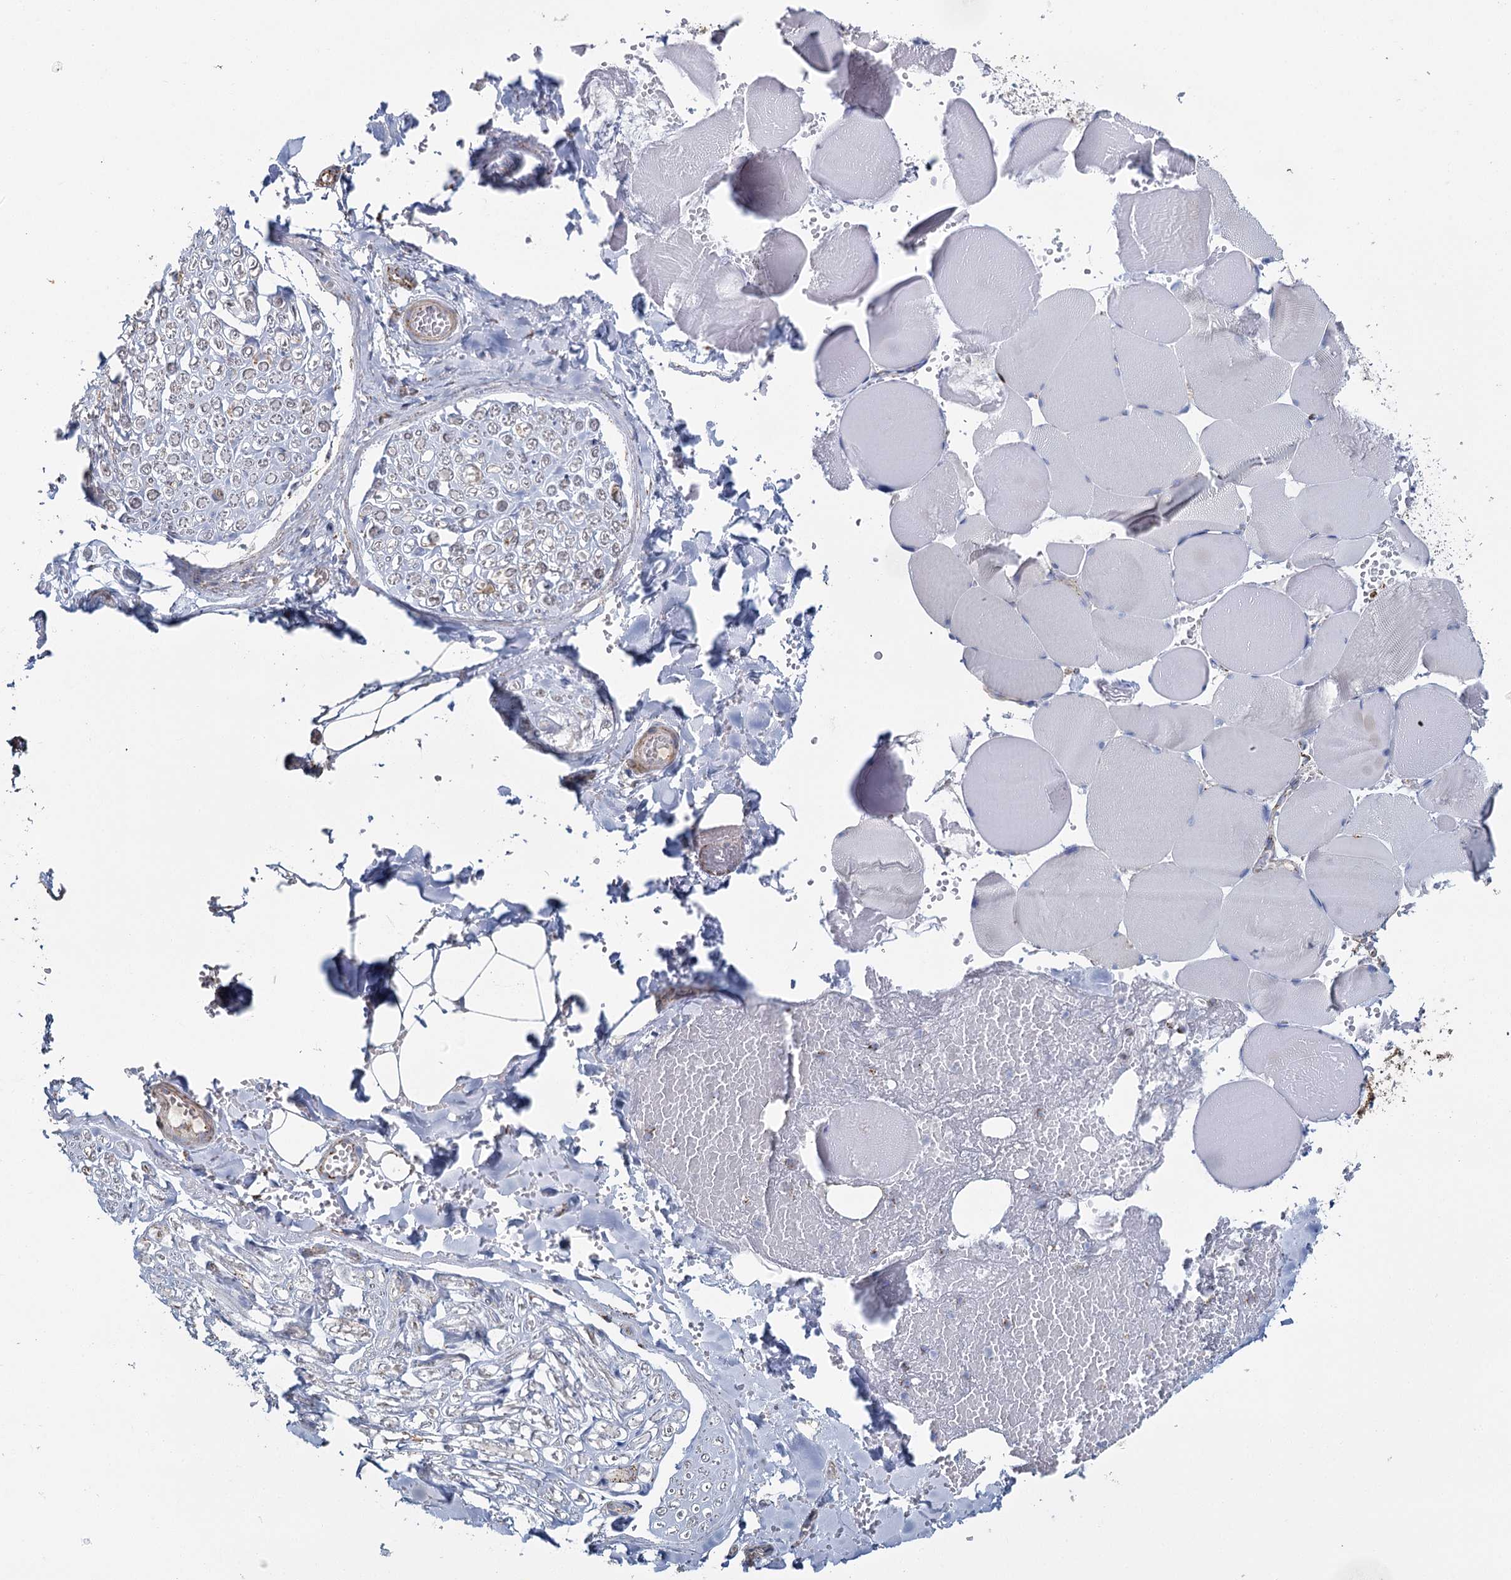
{"staining": {"intensity": "negative", "quantity": "none", "location": "none"}, "tissue": "adipose tissue", "cell_type": "Adipocytes", "image_type": "normal", "snomed": [{"axis": "morphology", "description": "Normal tissue, NOS"}, {"axis": "topography", "description": "Skeletal muscle"}, {"axis": "topography", "description": "Peripheral nerve tissue"}], "caption": "Normal adipose tissue was stained to show a protein in brown. There is no significant expression in adipocytes.", "gene": "MRPL44", "patient": {"sex": "female", "age": 55}}